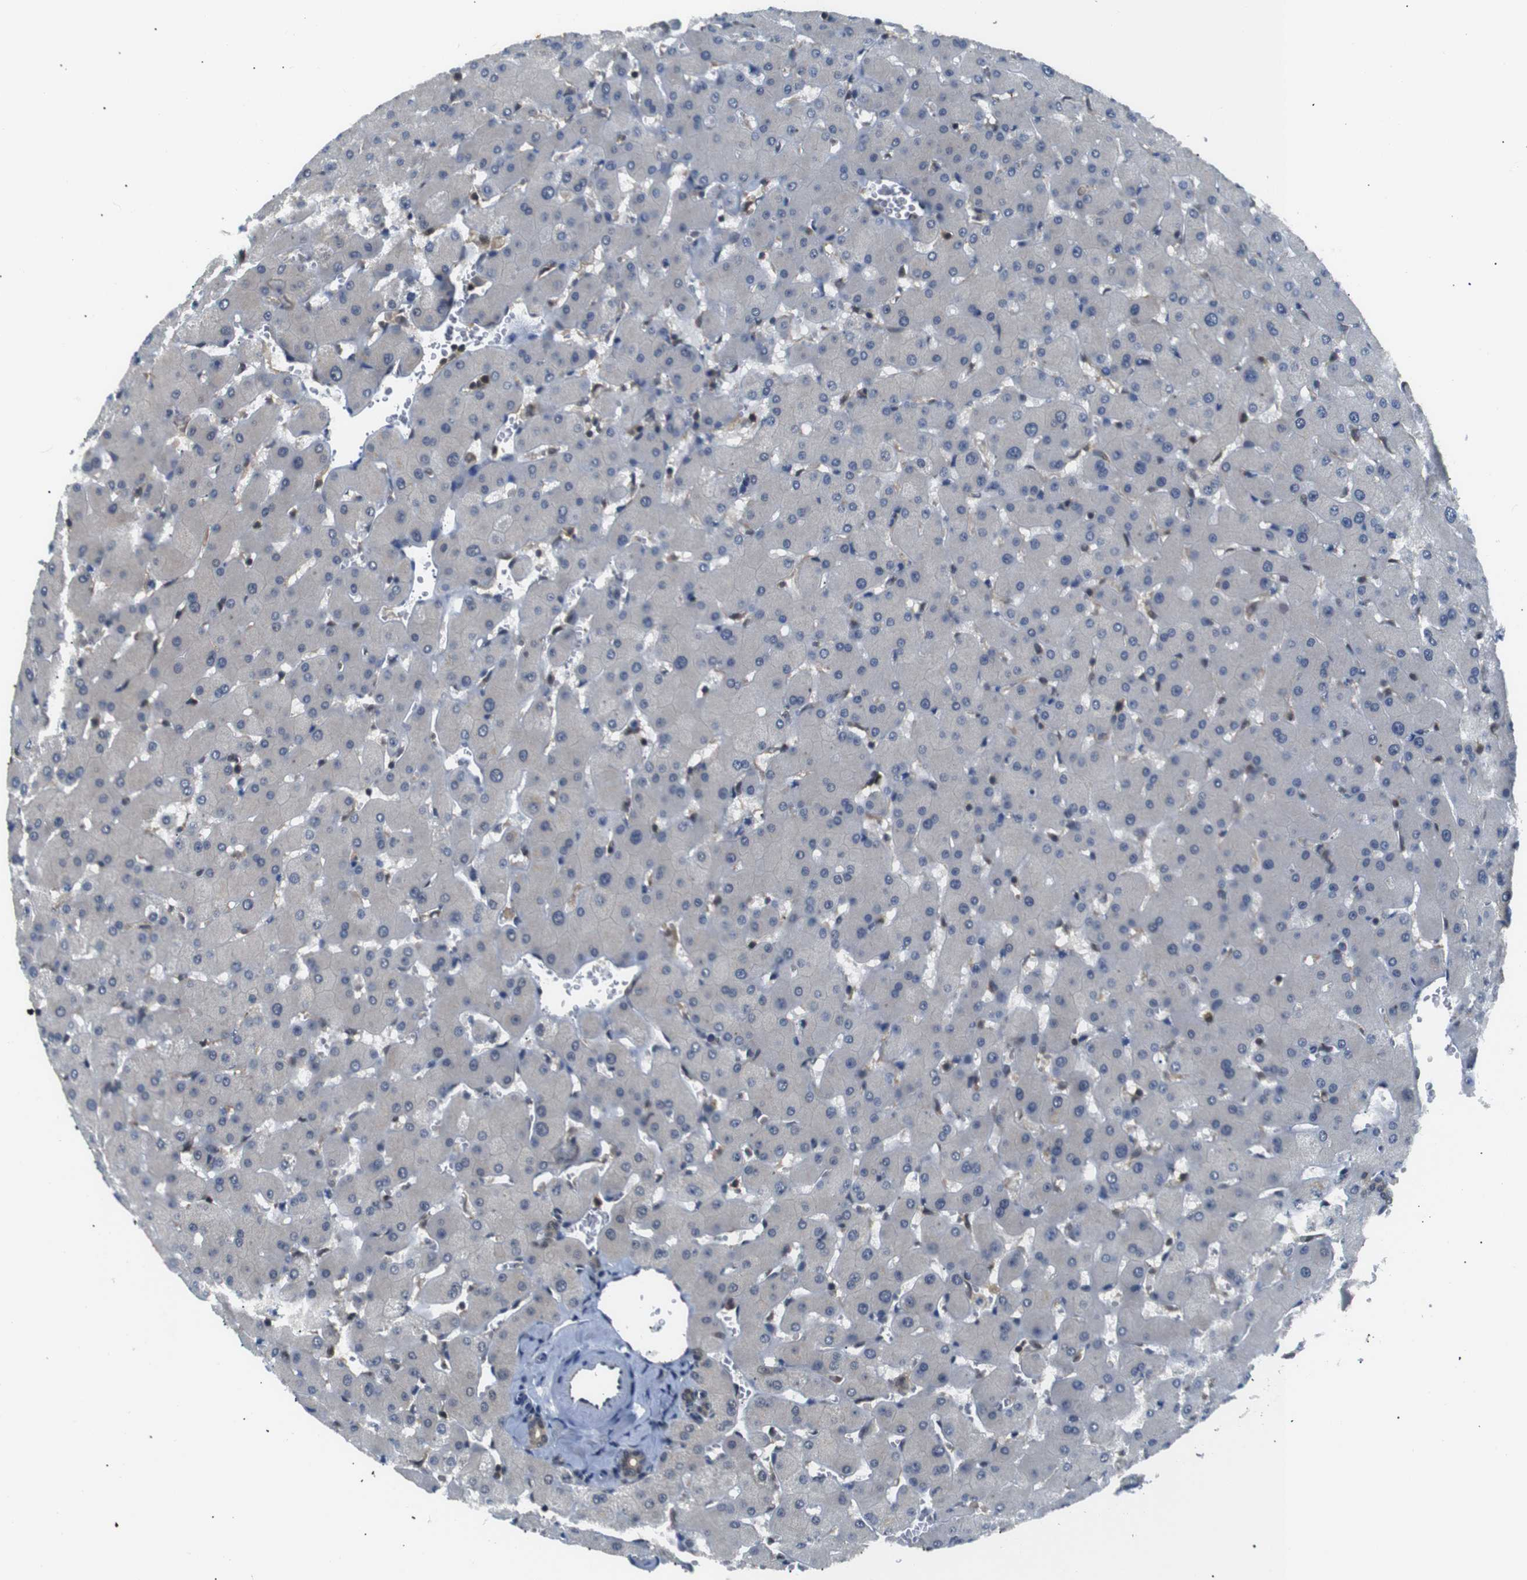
{"staining": {"intensity": "weak", "quantity": ">75%", "location": "cytoplasmic/membranous"}, "tissue": "liver", "cell_type": "Cholangiocytes", "image_type": "normal", "snomed": [{"axis": "morphology", "description": "Normal tissue, NOS"}, {"axis": "topography", "description": "Liver"}], "caption": "Human liver stained for a protein (brown) reveals weak cytoplasmic/membranous positive staining in approximately >75% of cholangiocytes.", "gene": "UBXN1", "patient": {"sex": "female", "age": 63}}